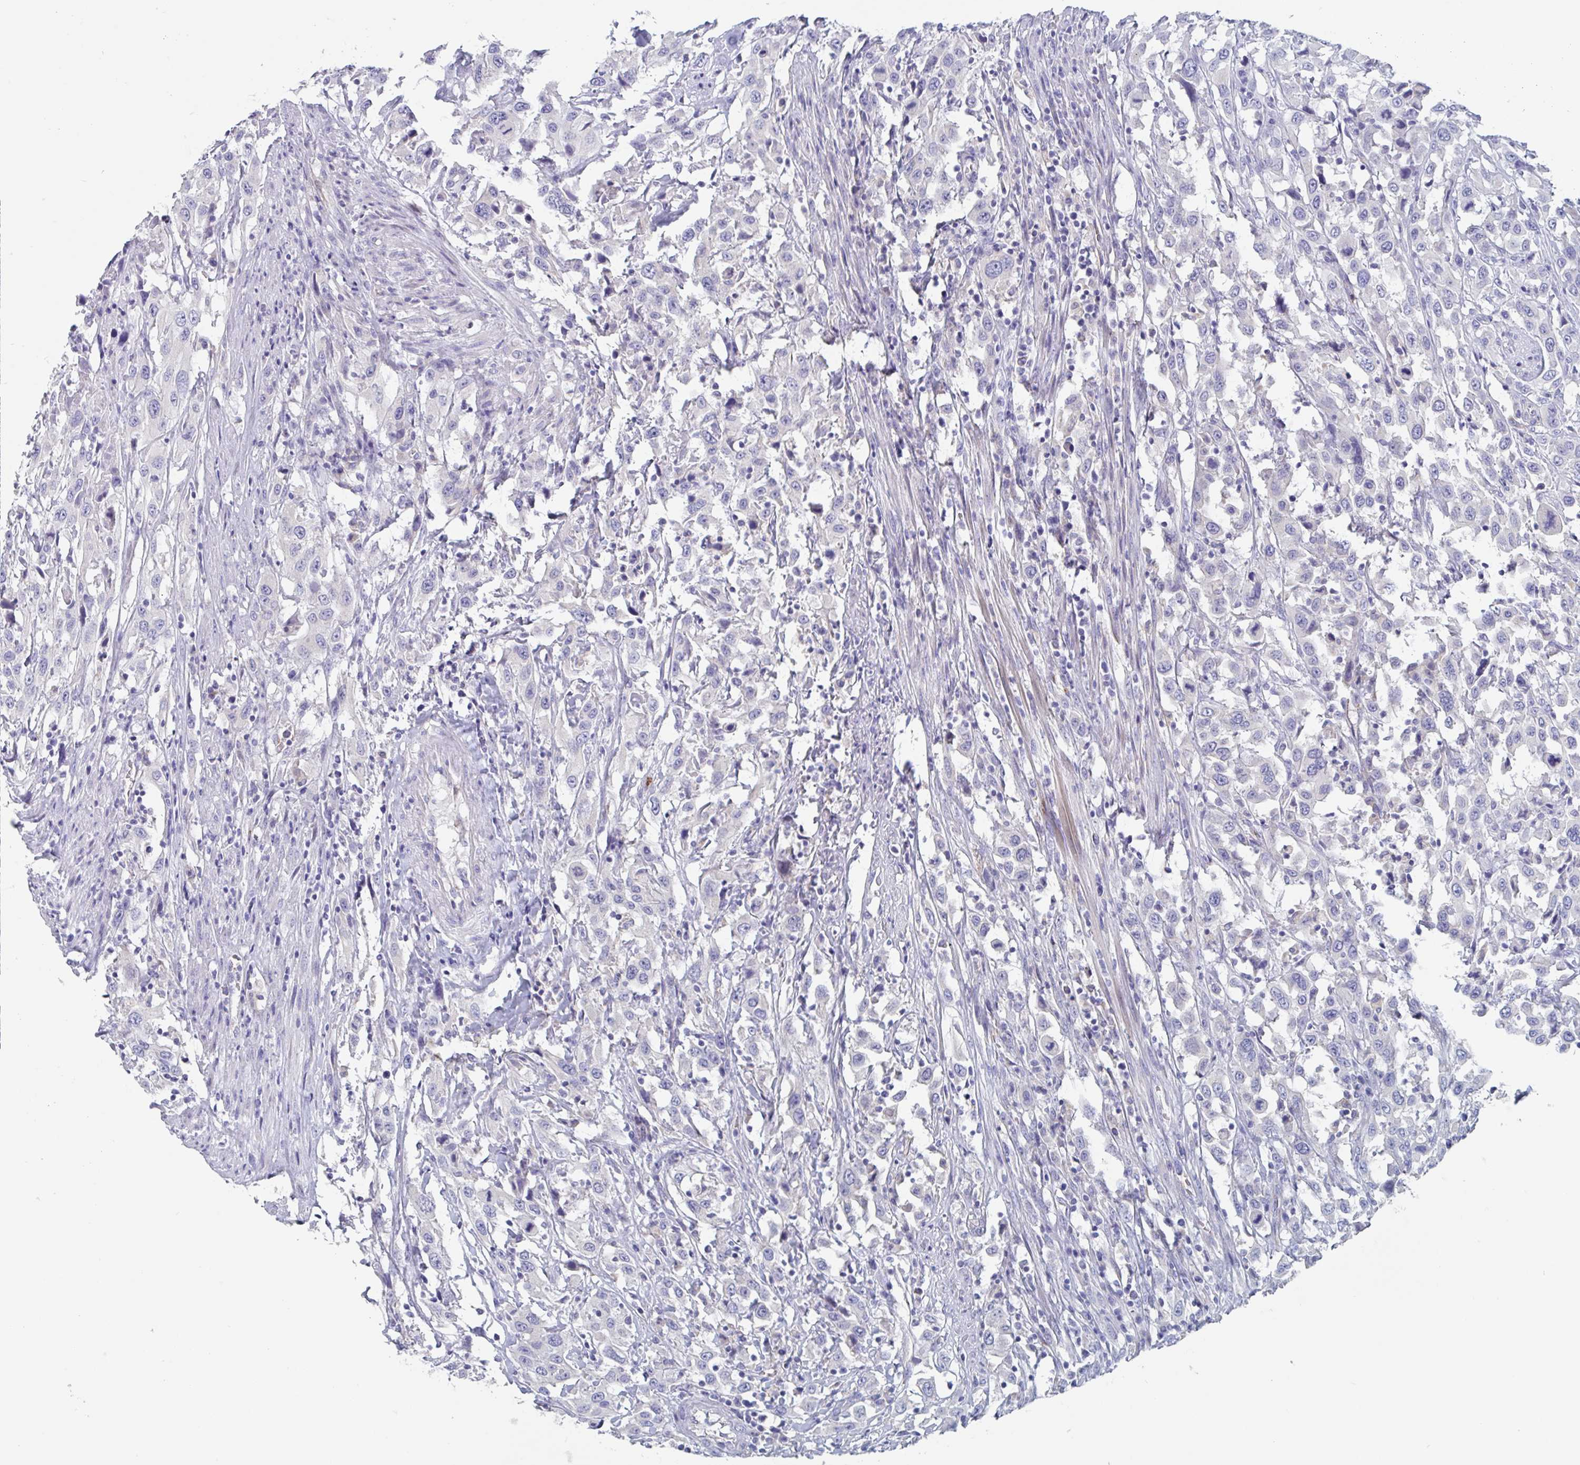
{"staining": {"intensity": "negative", "quantity": "none", "location": "none"}, "tissue": "urothelial cancer", "cell_type": "Tumor cells", "image_type": "cancer", "snomed": [{"axis": "morphology", "description": "Urothelial carcinoma, High grade"}, {"axis": "topography", "description": "Urinary bladder"}], "caption": "DAB (3,3'-diaminobenzidine) immunohistochemical staining of high-grade urothelial carcinoma reveals no significant staining in tumor cells.", "gene": "ABHD16A", "patient": {"sex": "male", "age": 61}}